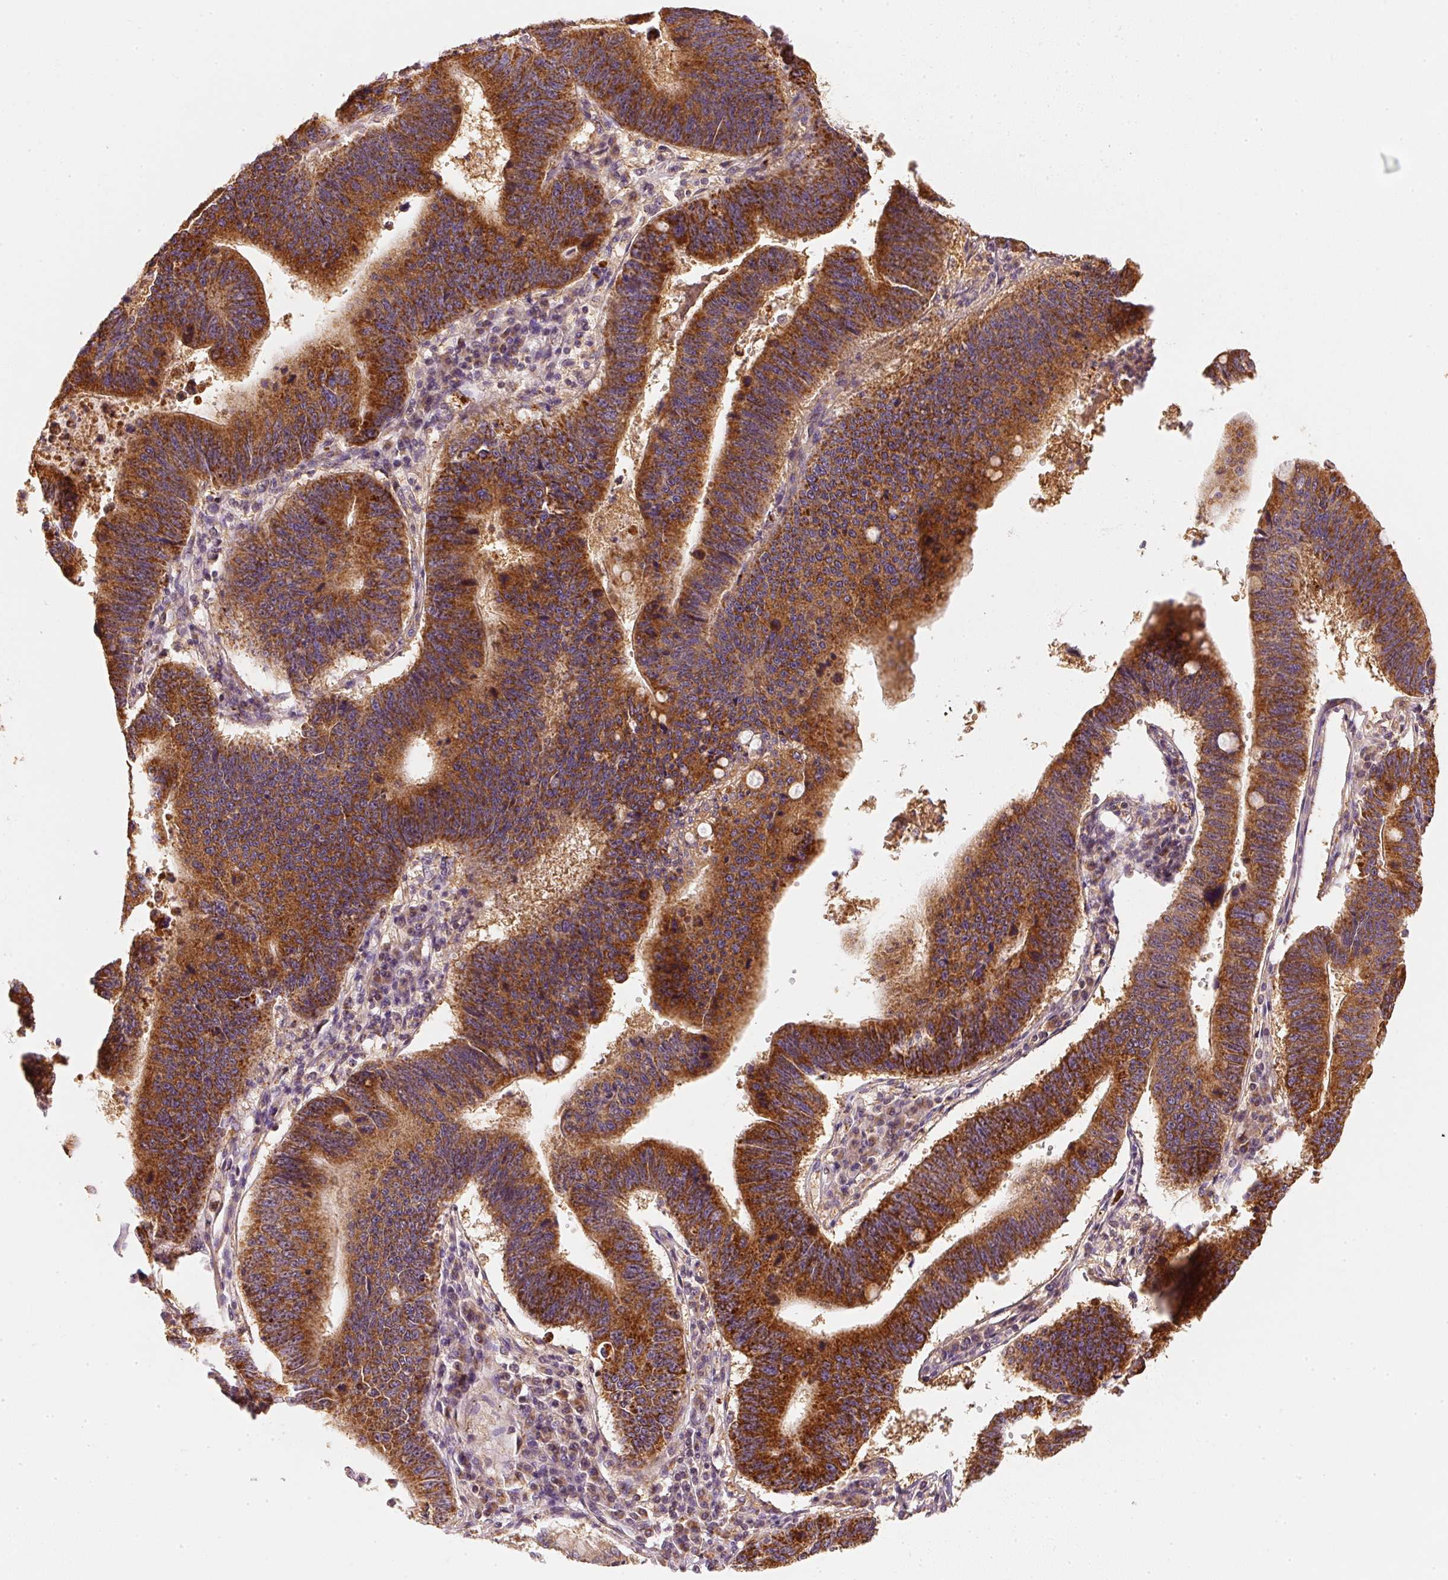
{"staining": {"intensity": "strong", "quantity": ">75%", "location": "cytoplasmic/membranous"}, "tissue": "stomach cancer", "cell_type": "Tumor cells", "image_type": "cancer", "snomed": [{"axis": "morphology", "description": "Adenocarcinoma, NOS"}, {"axis": "topography", "description": "Stomach"}], "caption": "An image of human adenocarcinoma (stomach) stained for a protein demonstrates strong cytoplasmic/membranous brown staining in tumor cells. (DAB IHC, brown staining for protein, blue staining for nuclei).", "gene": "TOMM40", "patient": {"sex": "male", "age": 59}}